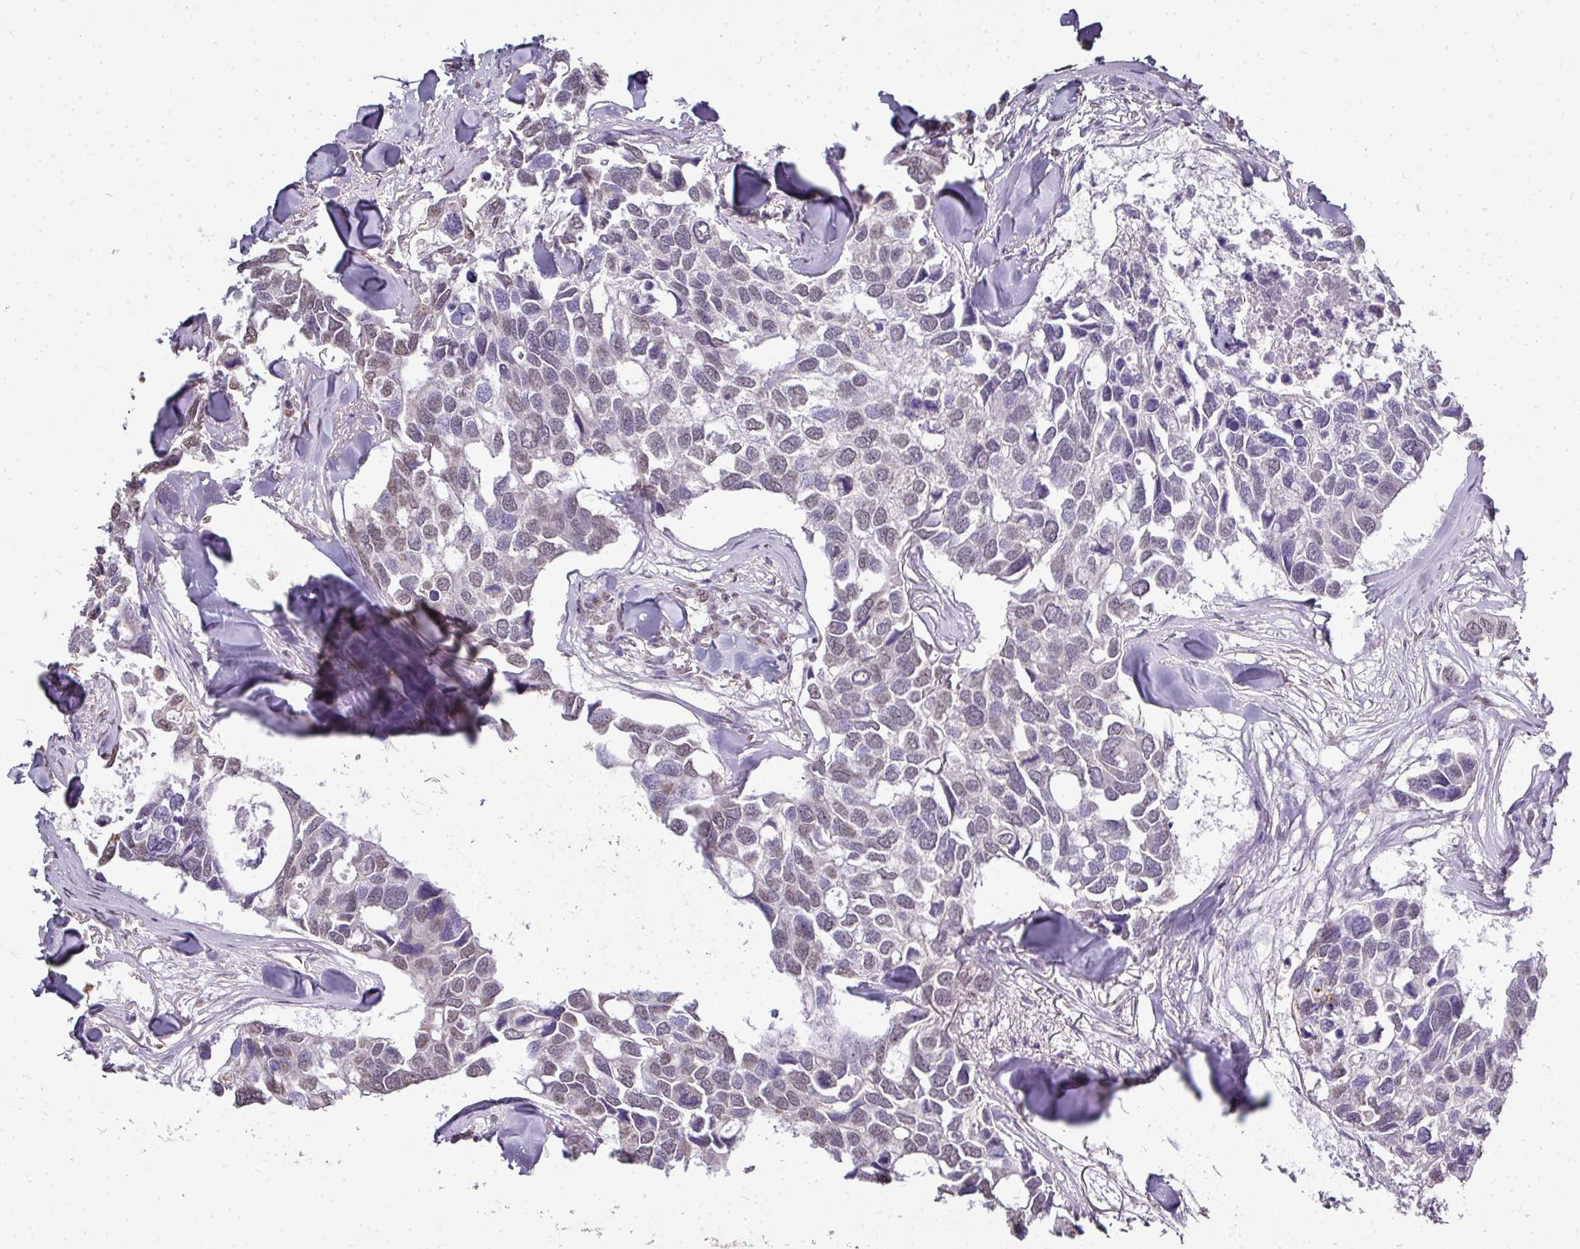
{"staining": {"intensity": "weak", "quantity": "<25%", "location": "nuclear"}, "tissue": "breast cancer", "cell_type": "Tumor cells", "image_type": "cancer", "snomed": [{"axis": "morphology", "description": "Duct carcinoma"}, {"axis": "topography", "description": "Breast"}], "caption": "High magnification brightfield microscopy of breast invasive ductal carcinoma stained with DAB (brown) and counterstained with hematoxylin (blue): tumor cells show no significant positivity.", "gene": "JPH2", "patient": {"sex": "female", "age": 83}}